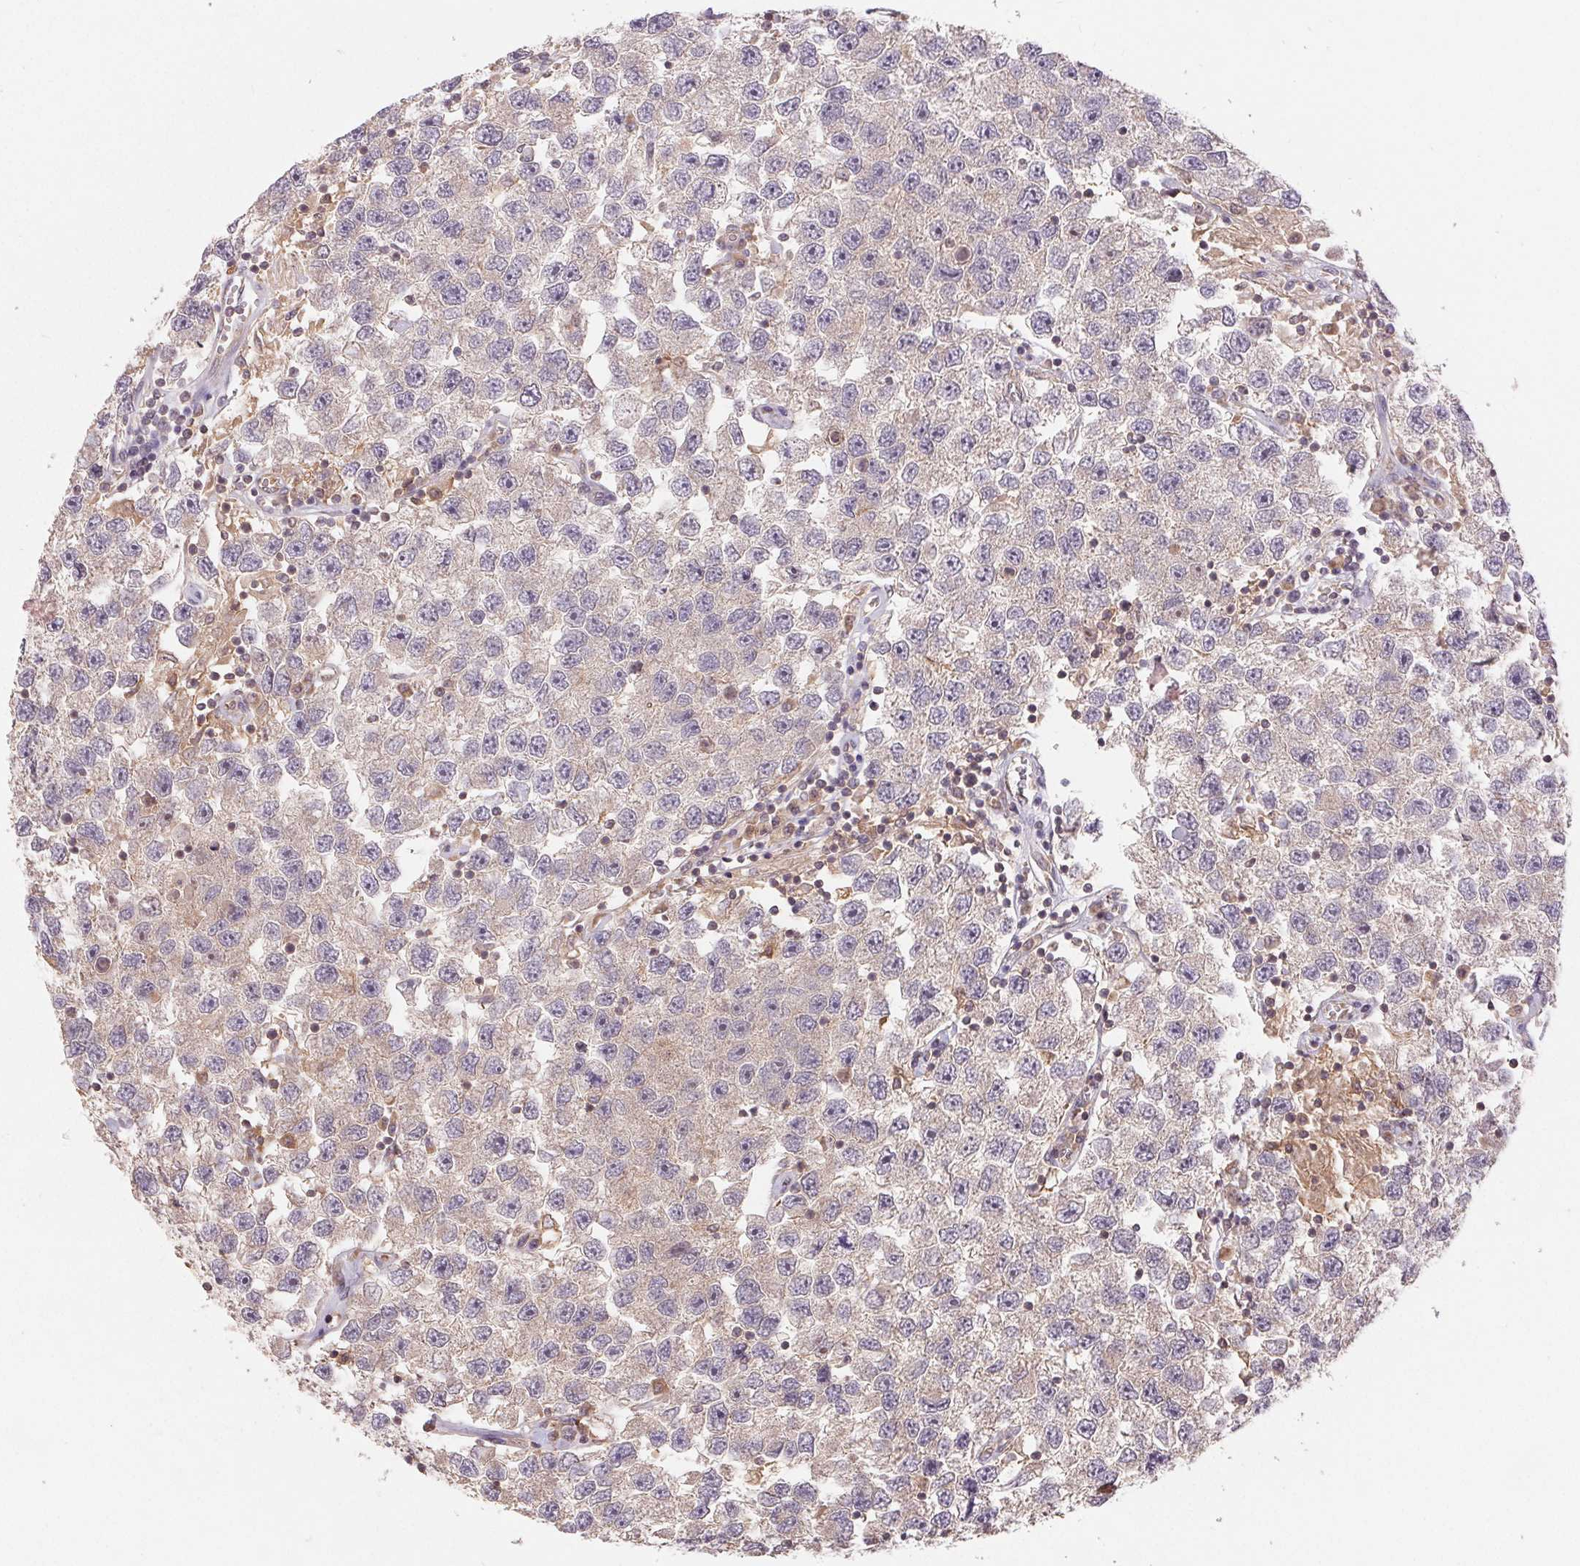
{"staining": {"intensity": "negative", "quantity": "none", "location": "none"}, "tissue": "testis cancer", "cell_type": "Tumor cells", "image_type": "cancer", "snomed": [{"axis": "morphology", "description": "Seminoma, NOS"}, {"axis": "topography", "description": "Testis"}], "caption": "There is no significant positivity in tumor cells of seminoma (testis). The staining is performed using DAB (3,3'-diaminobenzidine) brown chromogen with nuclei counter-stained in using hematoxylin.", "gene": "MAPKAPK2", "patient": {"sex": "male", "age": 26}}